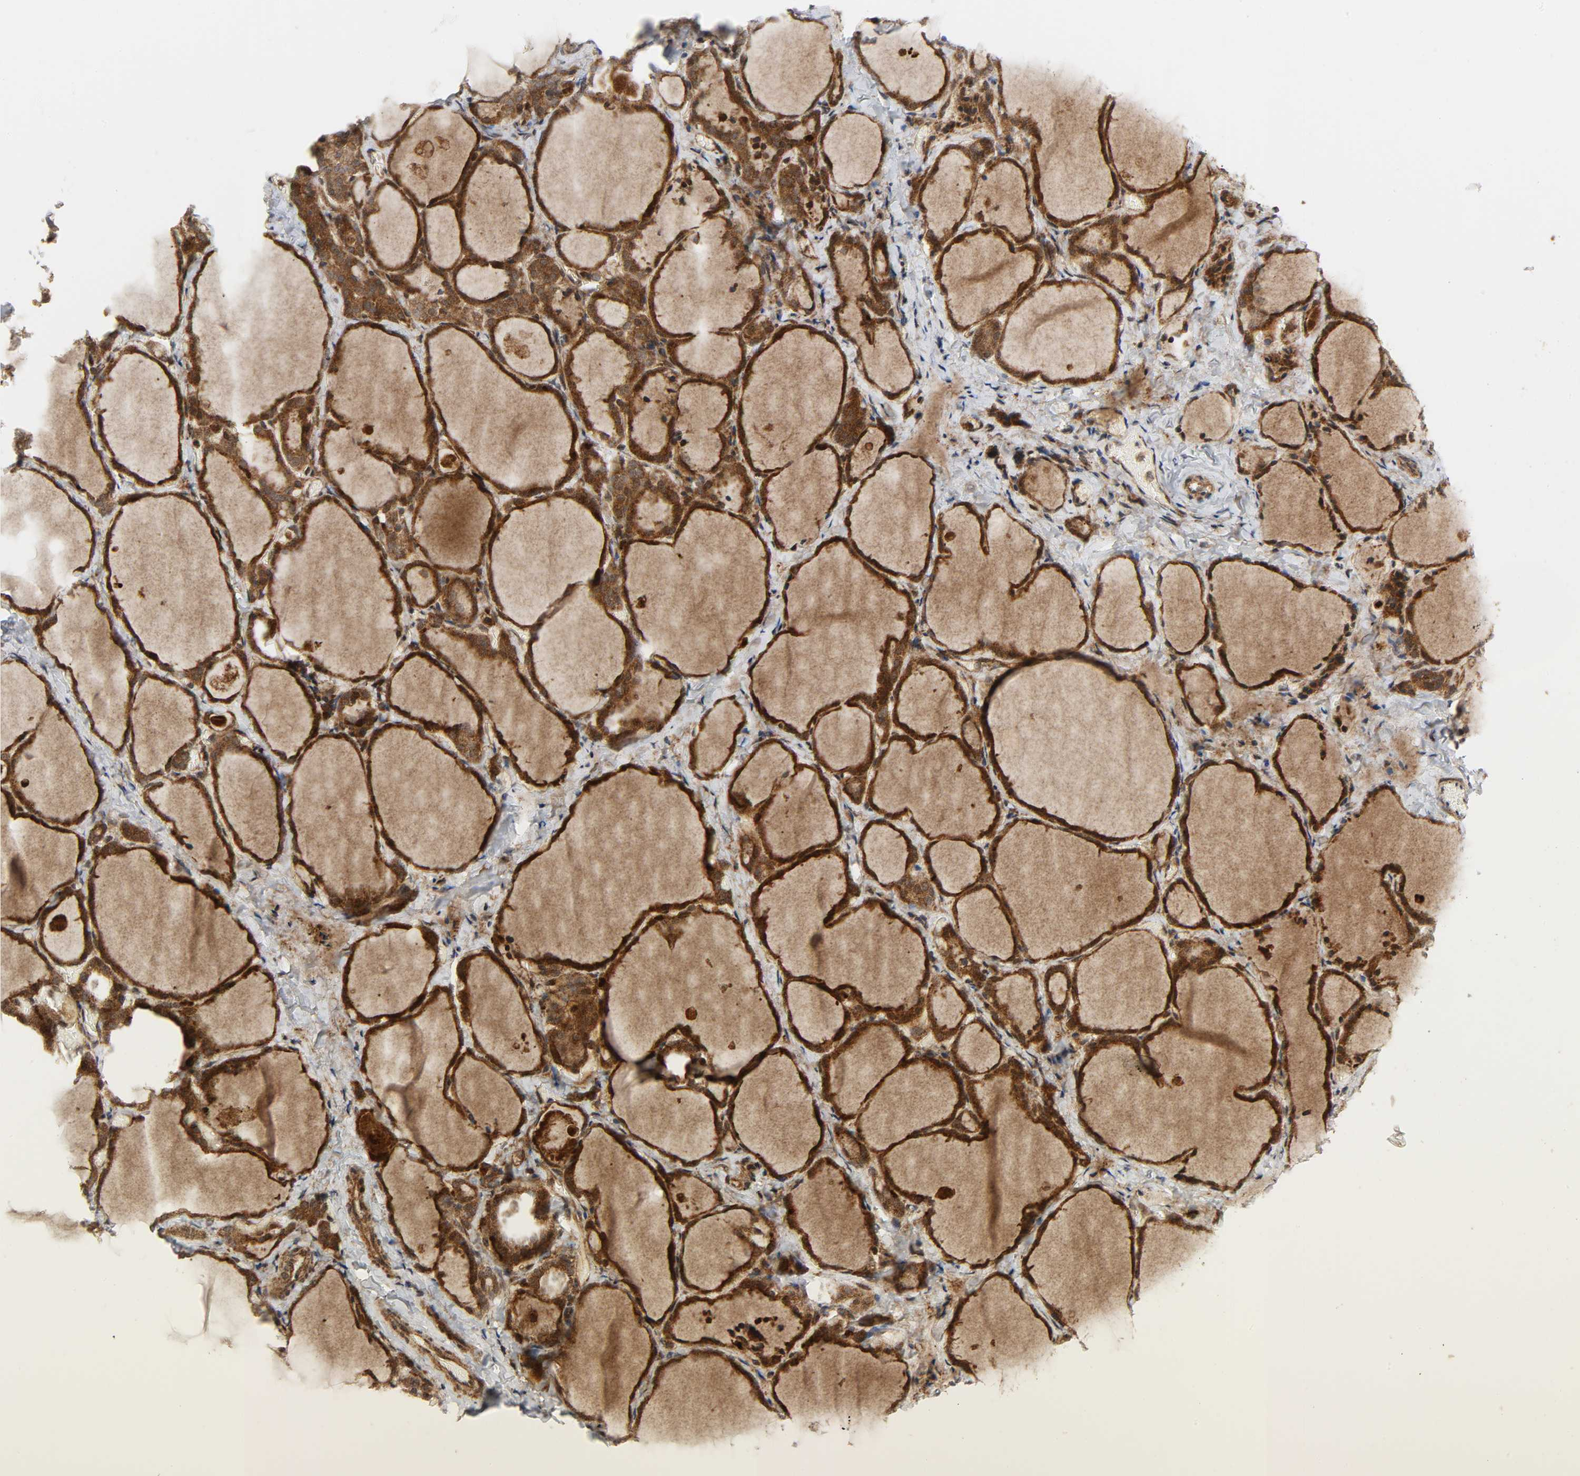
{"staining": {"intensity": "strong", "quantity": ">75%", "location": "cytoplasmic/membranous"}, "tissue": "thyroid gland", "cell_type": "Glandular cells", "image_type": "normal", "snomed": [{"axis": "morphology", "description": "Normal tissue, NOS"}, {"axis": "morphology", "description": "Papillary adenocarcinoma, NOS"}, {"axis": "topography", "description": "Thyroid gland"}], "caption": "Thyroid gland stained with DAB (3,3'-diaminobenzidine) immunohistochemistry shows high levels of strong cytoplasmic/membranous positivity in about >75% of glandular cells. (DAB (3,3'-diaminobenzidine) IHC, brown staining for protein, blue staining for nuclei).", "gene": "CHUK", "patient": {"sex": "female", "age": 30}}